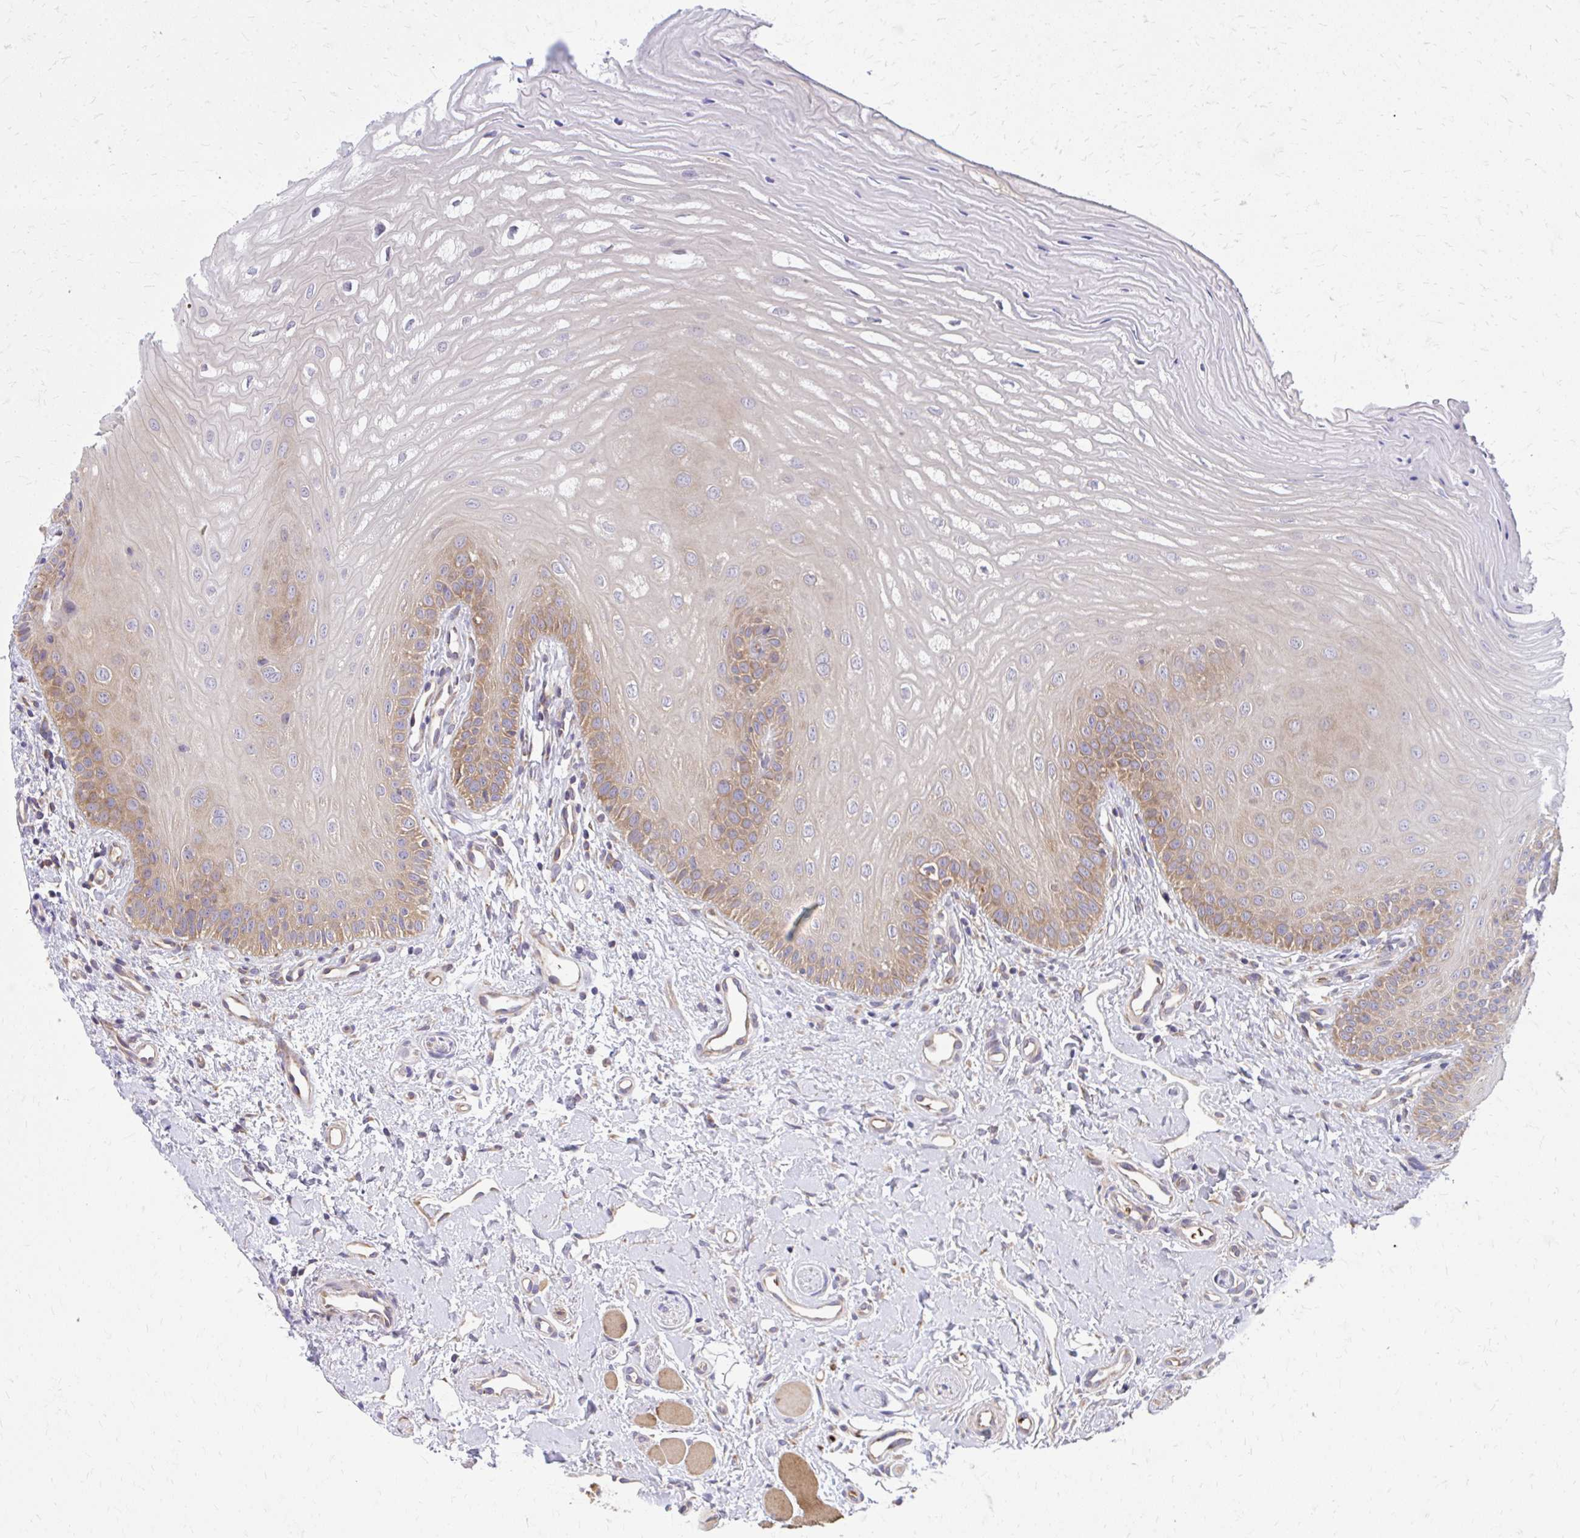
{"staining": {"intensity": "moderate", "quantity": "25%-75%", "location": "cytoplasmic/membranous"}, "tissue": "oral mucosa", "cell_type": "Squamous epithelial cells", "image_type": "normal", "snomed": [{"axis": "morphology", "description": "Normal tissue, NOS"}, {"axis": "topography", "description": "Oral tissue"}], "caption": "IHC staining of benign oral mucosa, which displays medium levels of moderate cytoplasmic/membranous staining in approximately 25%-75% of squamous epithelial cells indicating moderate cytoplasmic/membranous protein staining. The staining was performed using DAB (3,3'-diaminobenzidine) (brown) for protein detection and nuclei were counterstained in hematoxylin (blue).", "gene": "PDK4", "patient": {"sex": "female", "age": 73}}